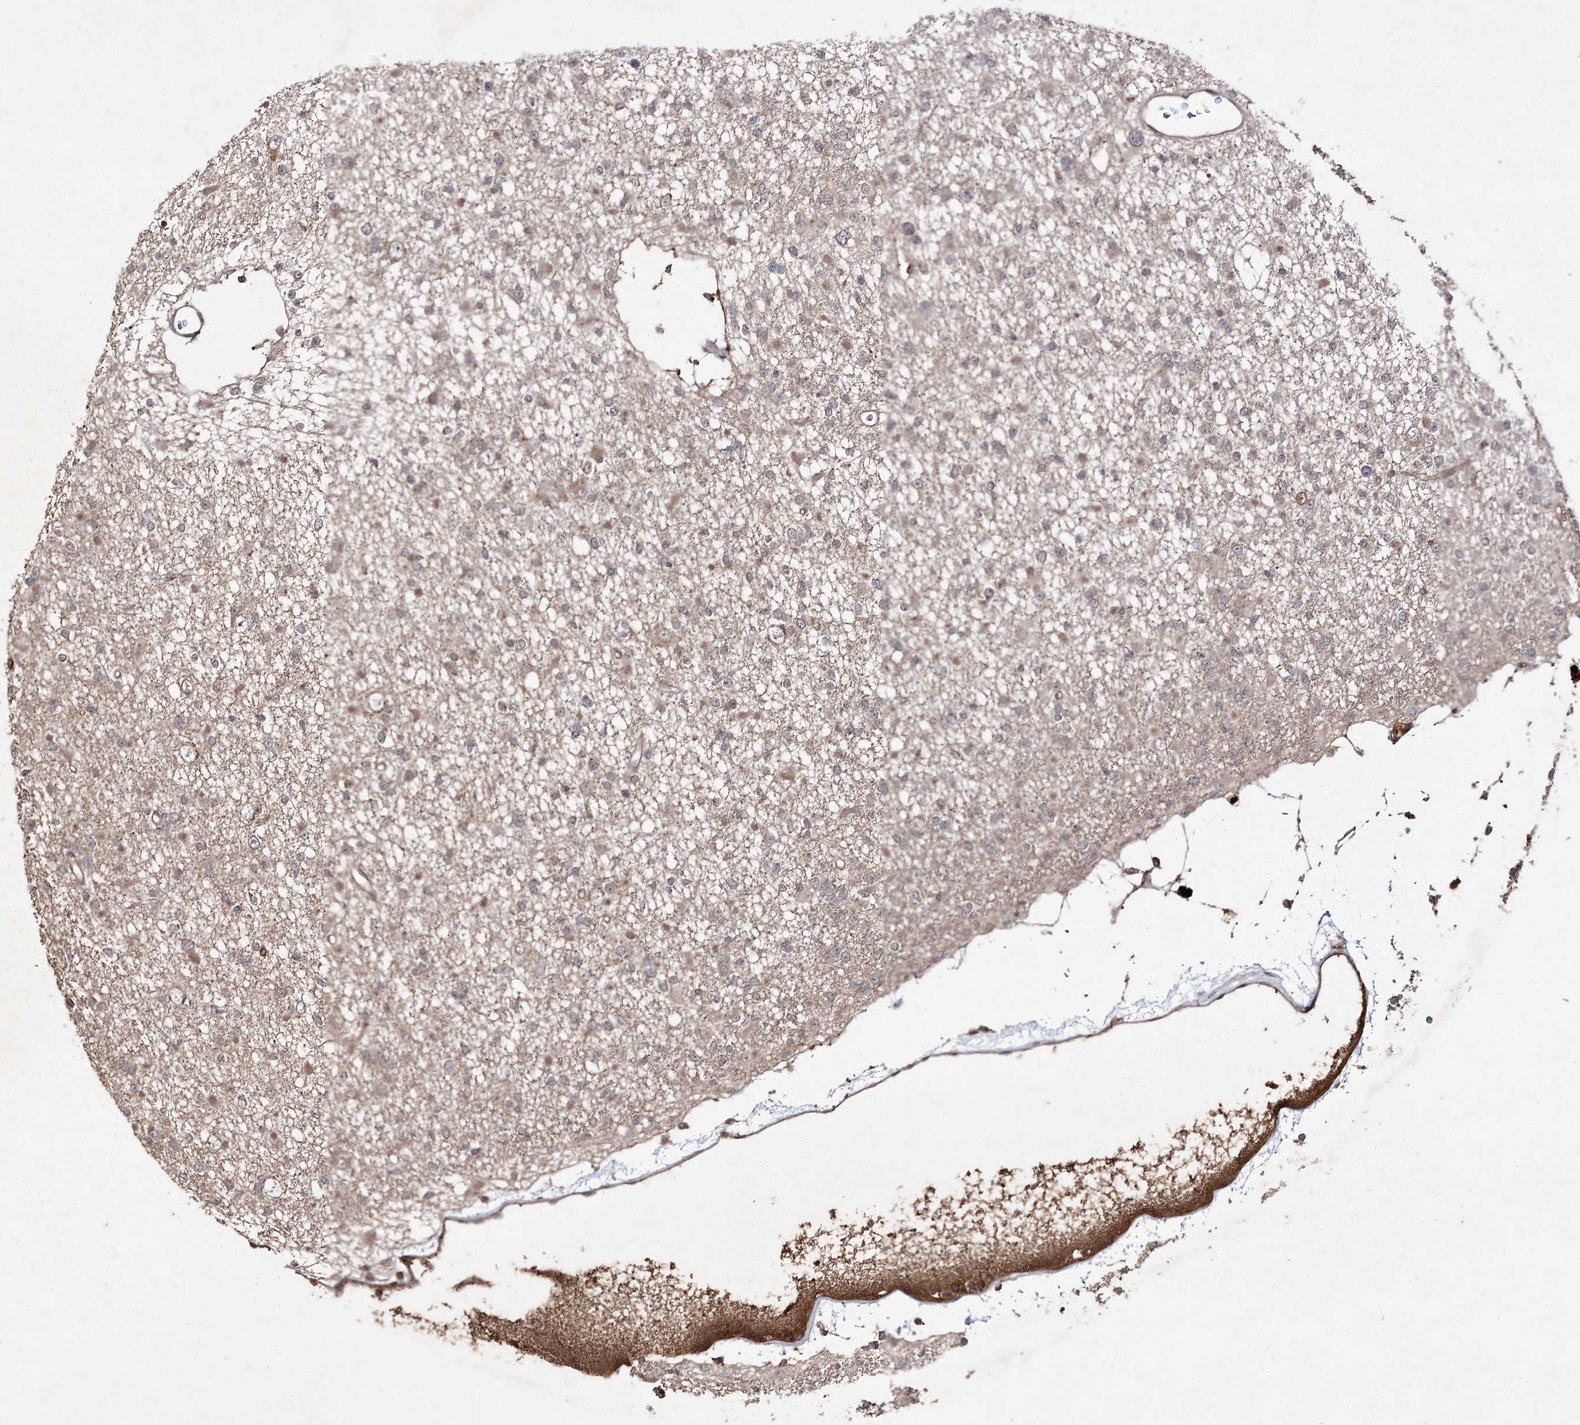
{"staining": {"intensity": "negative", "quantity": "none", "location": "none"}, "tissue": "glioma", "cell_type": "Tumor cells", "image_type": "cancer", "snomed": [{"axis": "morphology", "description": "Glioma, malignant, Low grade"}, {"axis": "topography", "description": "Brain"}], "caption": "DAB immunohistochemical staining of human malignant glioma (low-grade) shows no significant expression in tumor cells. The staining is performed using DAB brown chromogen with nuclei counter-stained in using hematoxylin.", "gene": "FANCL", "patient": {"sex": "female", "age": 22}}